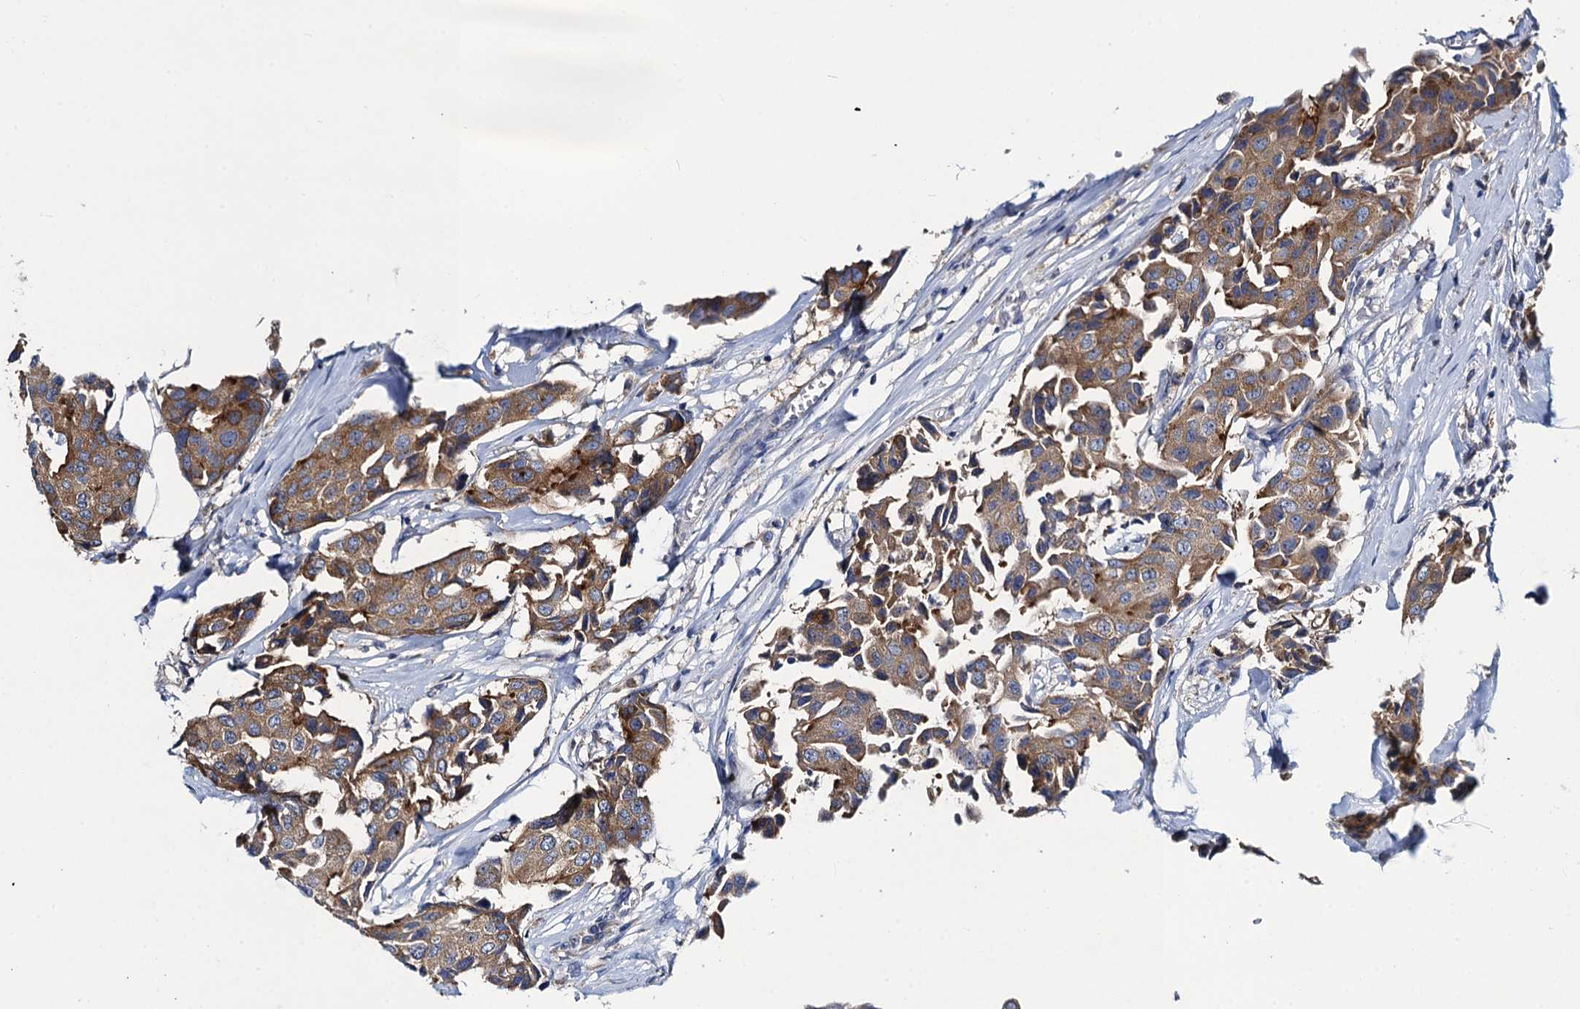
{"staining": {"intensity": "weak", "quantity": ">75%", "location": "cytoplasmic/membranous"}, "tissue": "breast cancer", "cell_type": "Tumor cells", "image_type": "cancer", "snomed": [{"axis": "morphology", "description": "Duct carcinoma"}, {"axis": "topography", "description": "Breast"}], "caption": "This is an image of IHC staining of breast cancer (invasive ductal carcinoma), which shows weak staining in the cytoplasmic/membranous of tumor cells.", "gene": "SNAP29", "patient": {"sex": "female", "age": 80}}